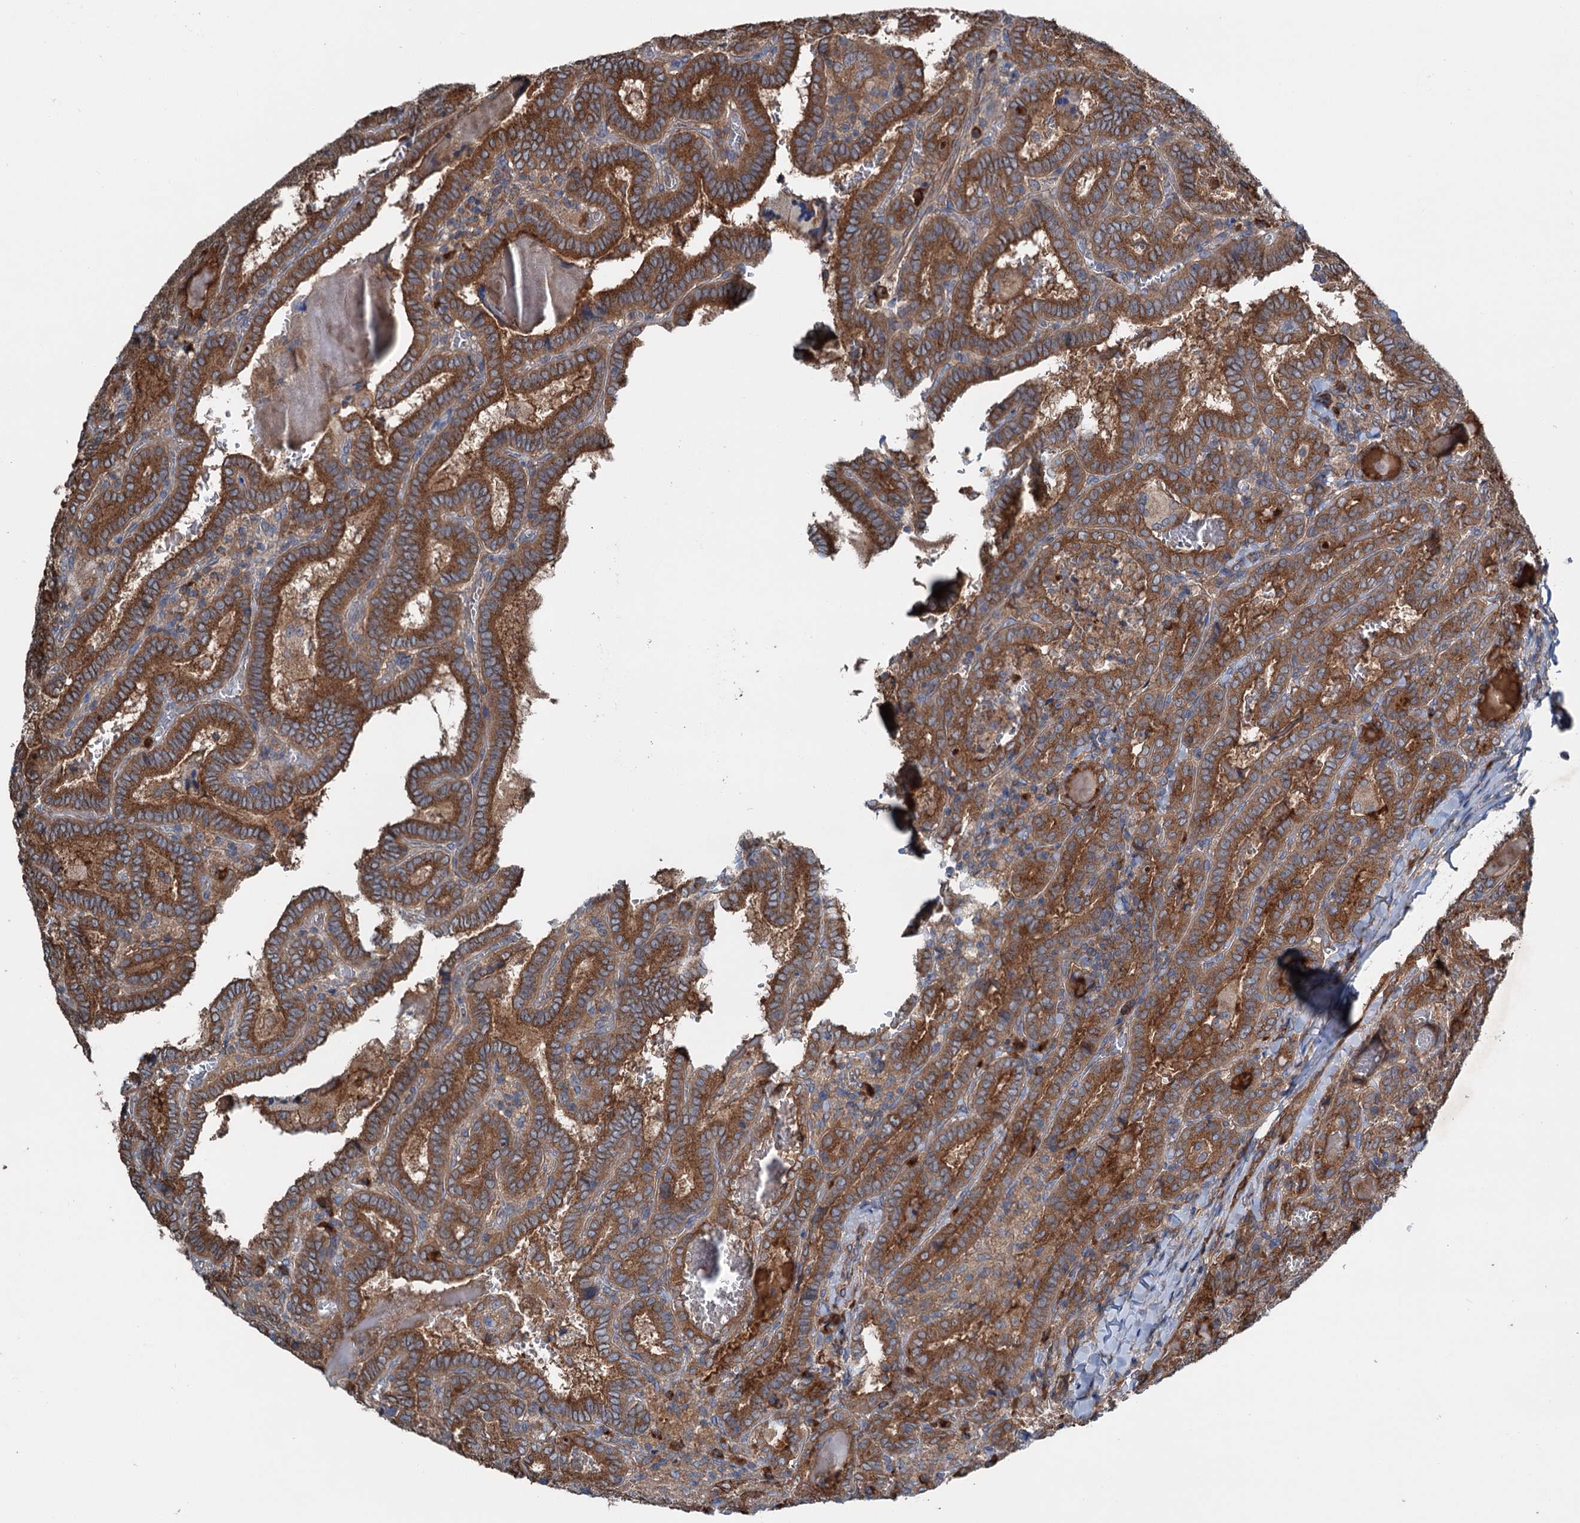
{"staining": {"intensity": "strong", "quantity": ">75%", "location": "cytoplasmic/membranous"}, "tissue": "thyroid cancer", "cell_type": "Tumor cells", "image_type": "cancer", "snomed": [{"axis": "morphology", "description": "Papillary adenocarcinoma, NOS"}, {"axis": "topography", "description": "Thyroid gland"}], "caption": "Thyroid papillary adenocarcinoma tissue displays strong cytoplasmic/membranous expression in approximately >75% of tumor cells", "gene": "CALCOCO1", "patient": {"sex": "female", "age": 72}}